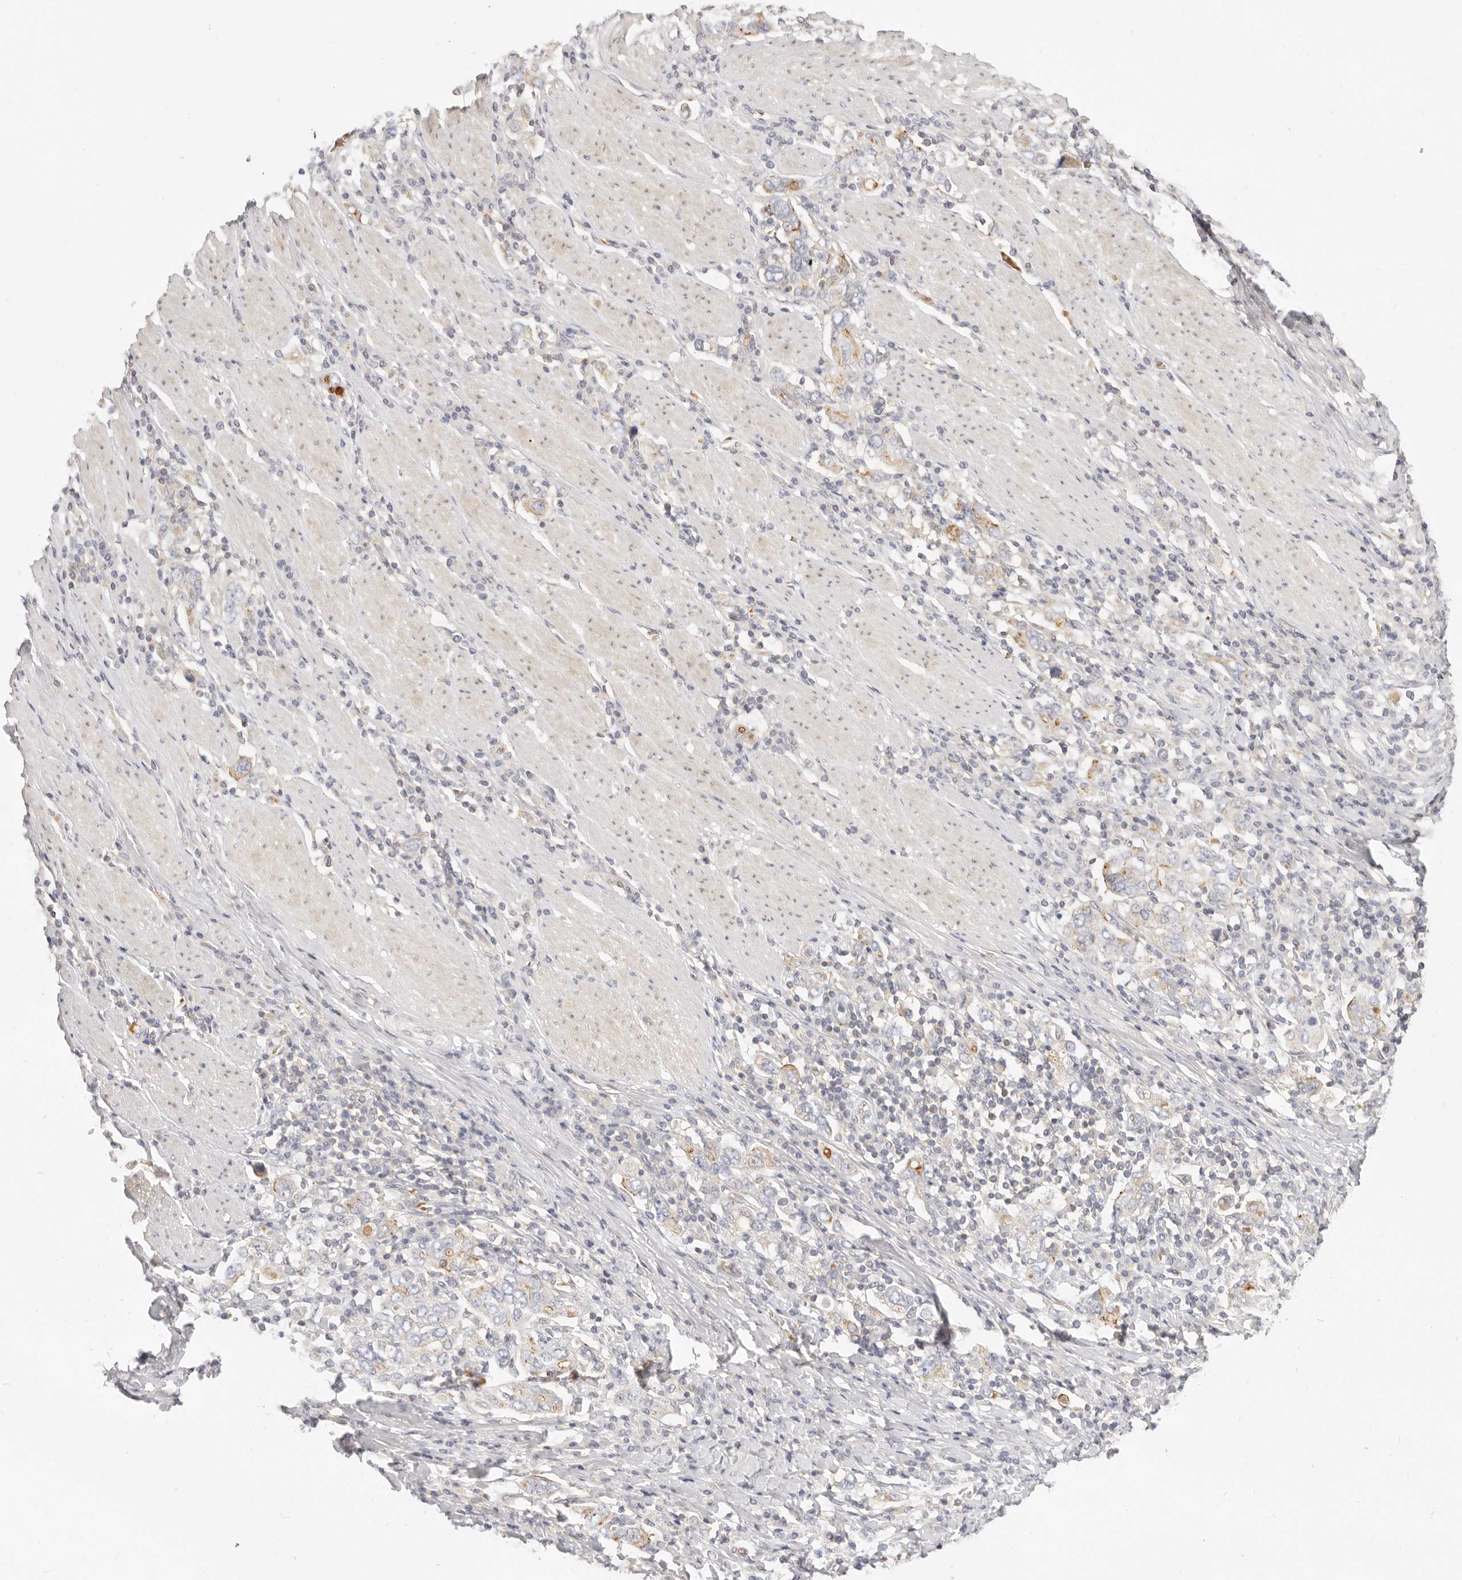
{"staining": {"intensity": "weak", "quantity": "<25%", "location": "cytoplasmic/membranous"}, "tissue": "stomach cancer", "cell_type": "Tumor cells", "image_type": "cancer", "snomed": [{"axis": "morphology", "description": "Adenocarcinoma, NOS"}, {"axis": "topography", "description": "Stomach, upper"}], "caption": "Adenocarcinoma (stomach) was stained to show a protein in brown. There is no significant staining in tumor cells. (IHC, brightfield microscopy, high magnification).", "gene": "LTB4R2", "patient": {"sex": "male", "age": 62}}